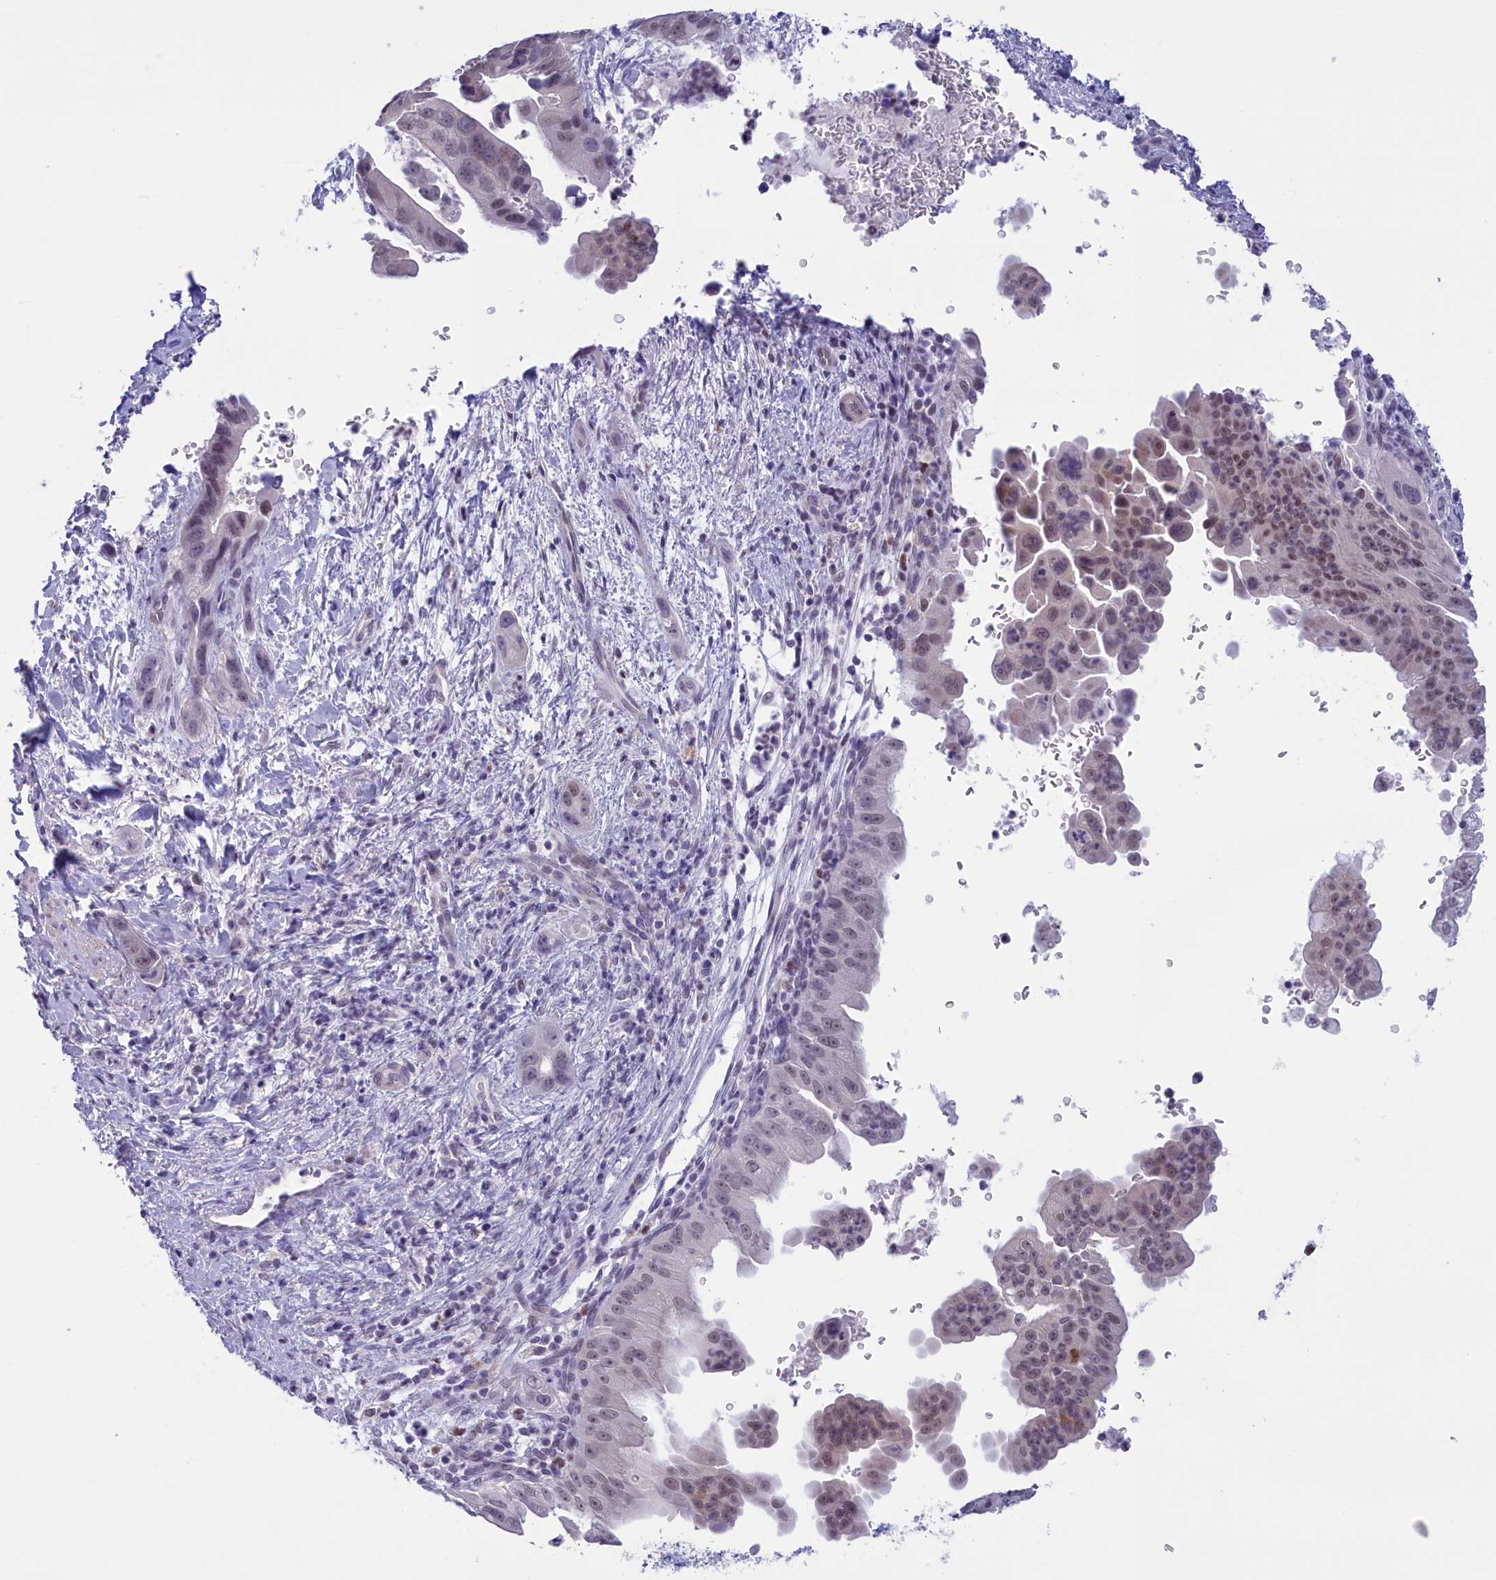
{"staining": {"intensity": "weak", "quantity": "<25%", "location": "cytoplasmic/membranous"}, "tissue": "pancreatic cancer", "cell_type": "Tumor cells", "image_type": "cancer", "snomed": [{"axis": "morphology", "description": "Adenocarcinoma, NOS"}, {"axis": "topography", "description": "Pancreas"}], "caption": "Immunohistochemistry (IHC) of adenocarcinoma (pancreatic) shows no positivity in tumor cells.", "gene": "ELOA2", "patient": {"sex": "female", "age": 78}}